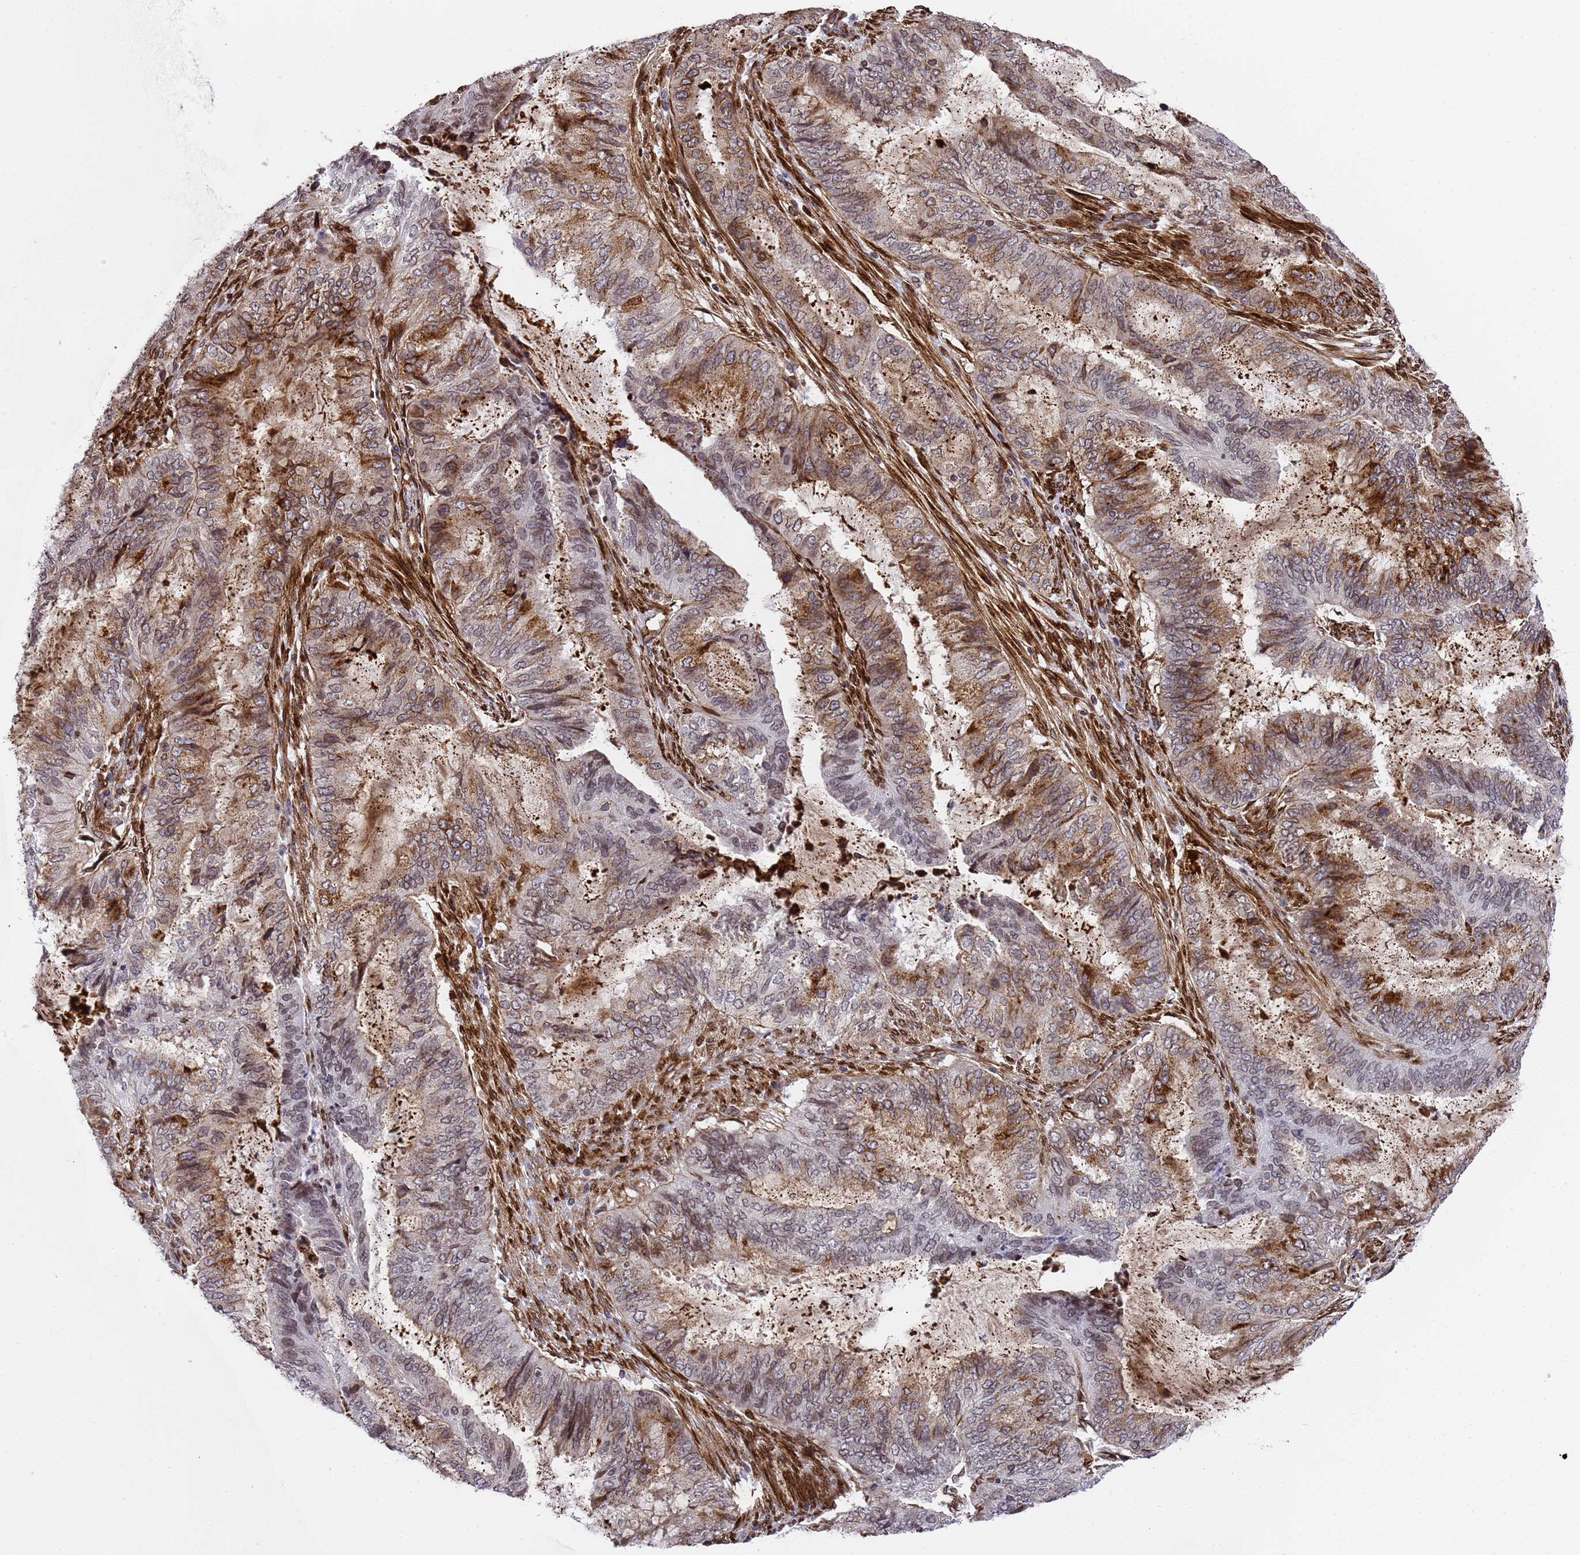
{"staining": {"intensity": "moderate", "quantity": "25%-75%", "location": "cytoplasmic/membranous,nuclear"}, "tissue": "endometrial cancer", "cell_type": "Tumor cells", "image_type": "cancer", "snomed": [{"axis": "morphology", "description": "Adenocarcinoma, NOS"}, {"axis": "topography", "description": "Endometrium"}], "caption": "Protein staining demonstrates moderate cytoplasmic/membranous and nuclear expression in about 25%-75% of tumor cells in endometrial cancer (adenocarcinoma).", "gene": "IGFBP7", "patient": {"sex": "female", "age": 51}}